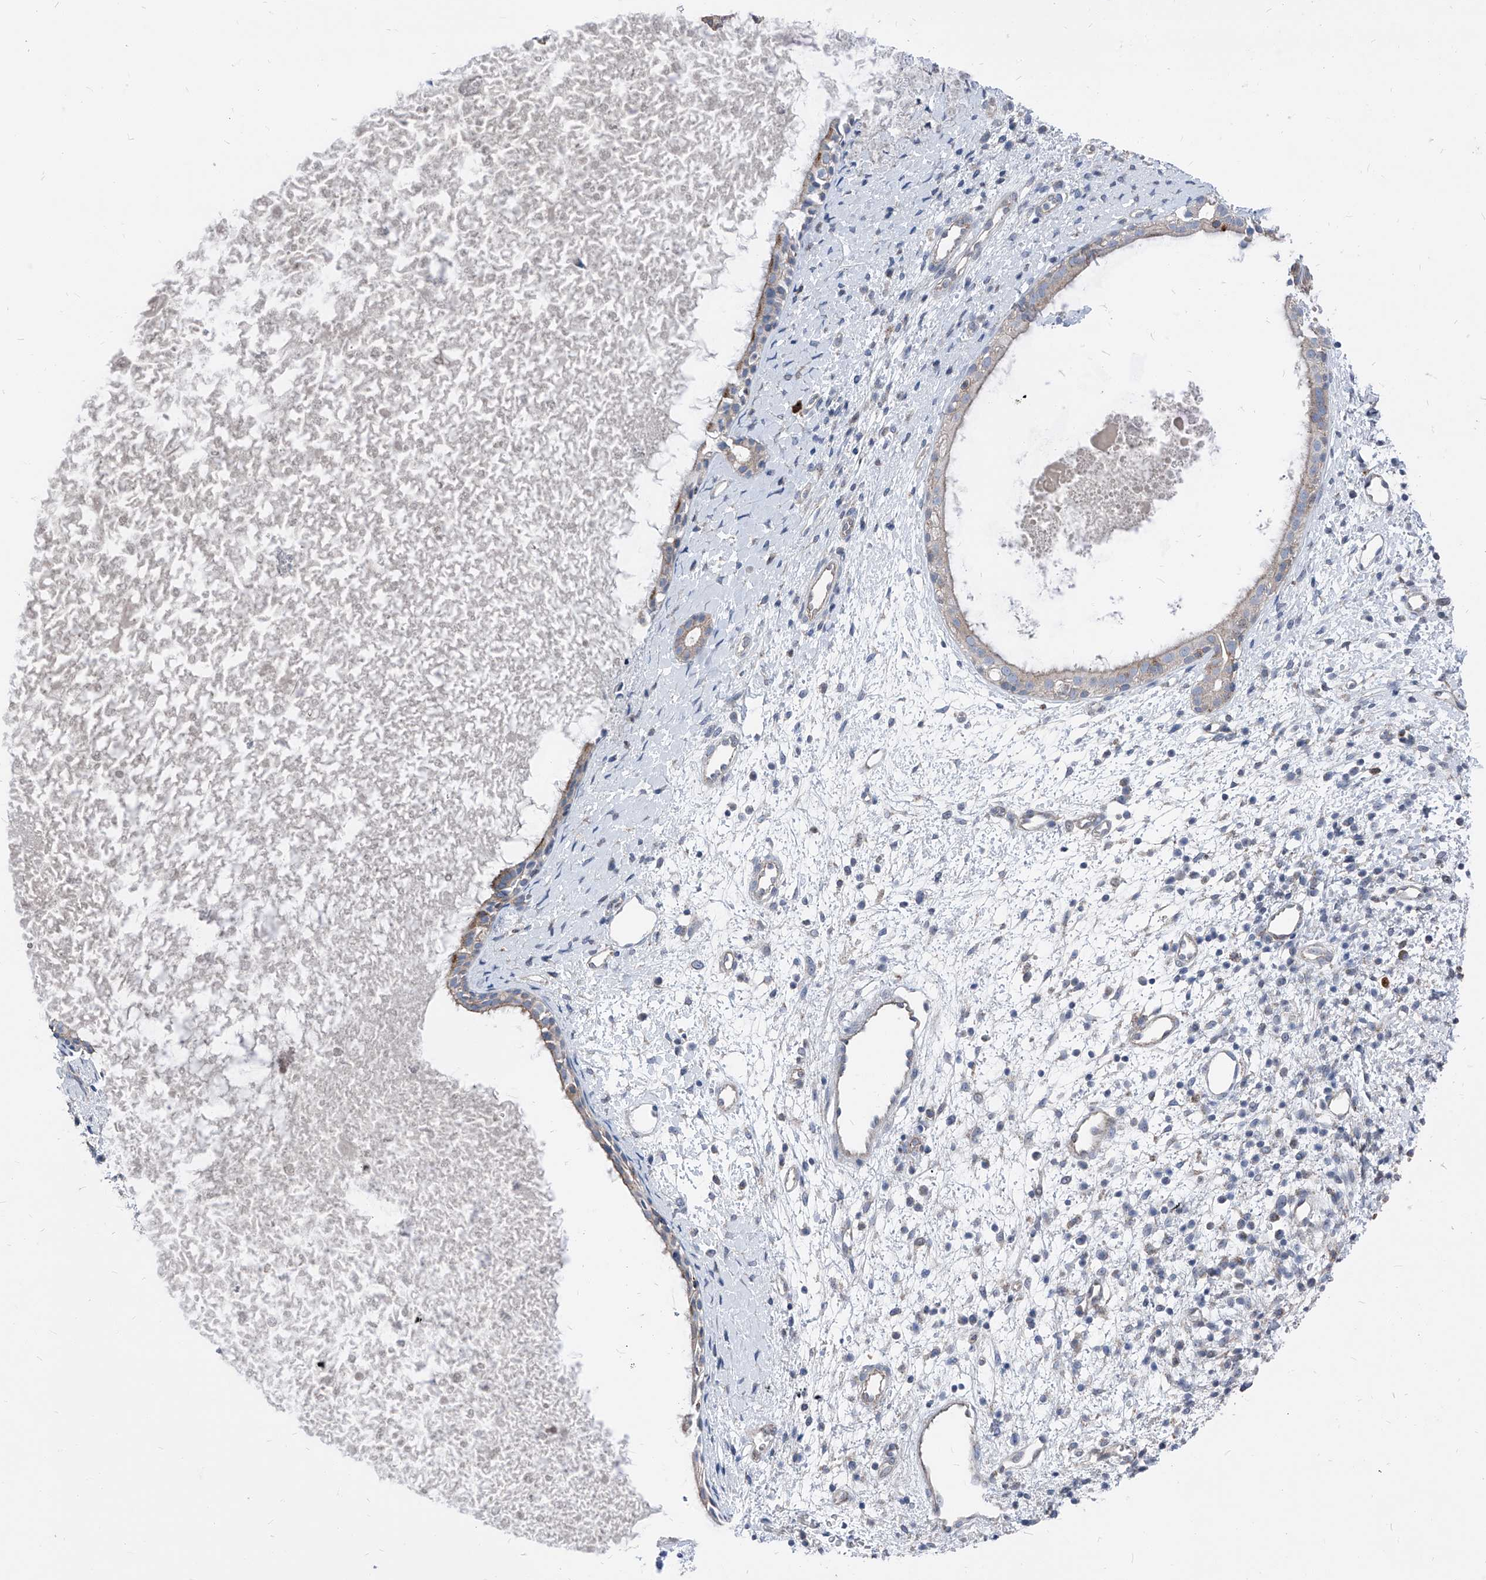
{"staining": {"intensity": "moderate", "quantity": "<25%", "location": "cytoplasmic/membranous"}, "tissue": "nasopharynx", "cell_type": "Respiratory epithelial cells", "image_type": "normal", "snomed": [{"axis": "morphology", "description": "Normal tissue, NOS"}, {"axis": "topography", "description": "Nasopharynx"}], "caption": "Protein expression analysis of normal nasopharynx shows moderate cytoplasmic/membranous positivity in about <25% of respiratory epithelial cells. The protein of interest is stained brown, and the nuclei are stained in blue (DAB IHC with brightfield microscopy, high magnification).", "gene": "AGPS", "patient": {"sex": "male", "age": 22}}